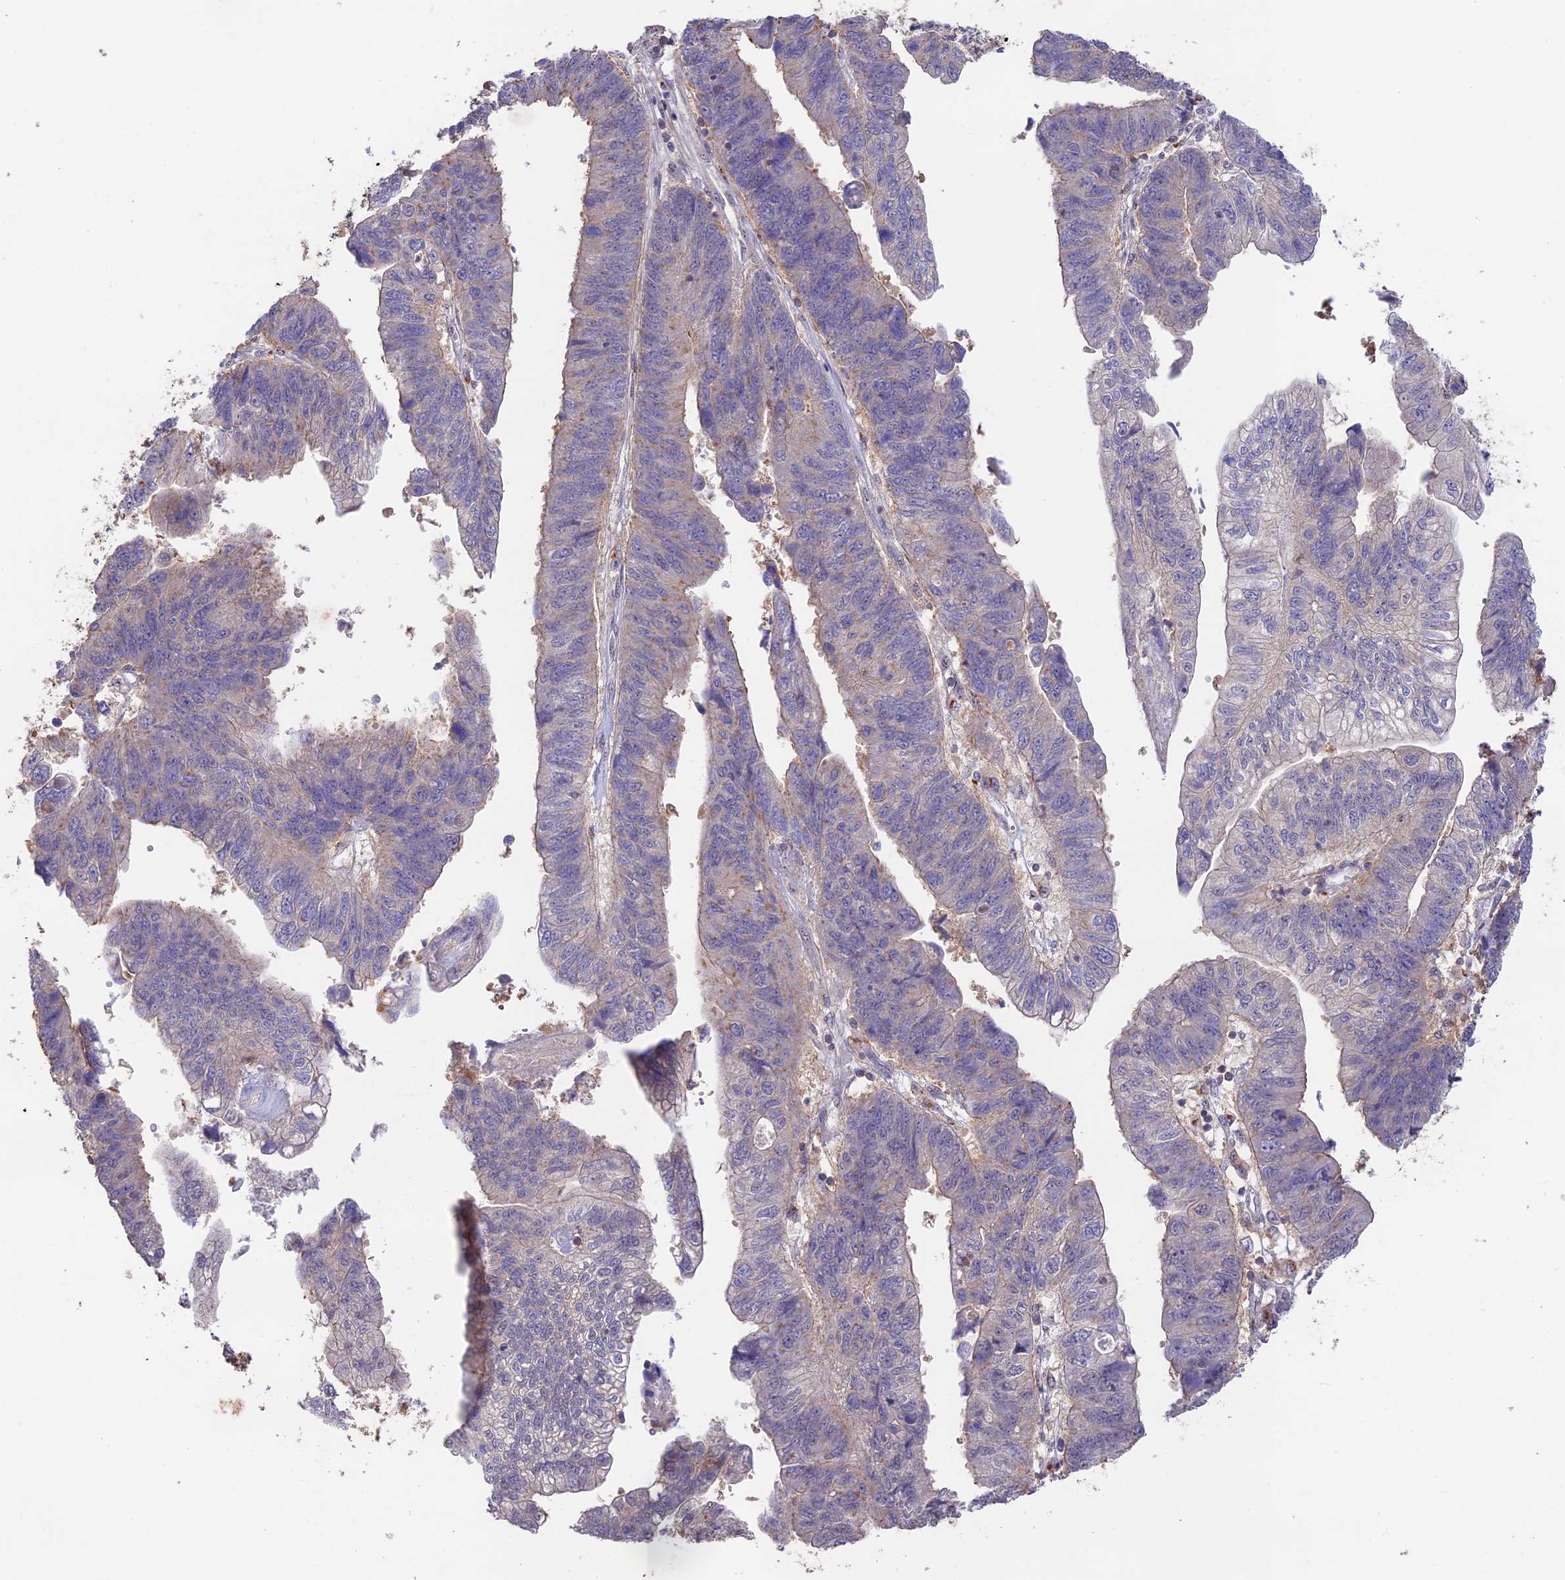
{"staining": {"intensity": "weak", "quantity": "<25%", "location": "cytoplasmic/membranous"}, "tissue": "stomach cancer", "cell_type": "Tumor cells", "image_type": "cancer", "snomed": [{"axis": "morphology", "description": "Adenocarcinoma, NOS"}, {"axis": "topography", "description": "Stomach"}], "caption": "The micrograph shows no staining of tumor cells in stomach cancer (adenocarcinoma).", "gene": "CLCF1", "patient": {"sex": "male", "age": 59}}